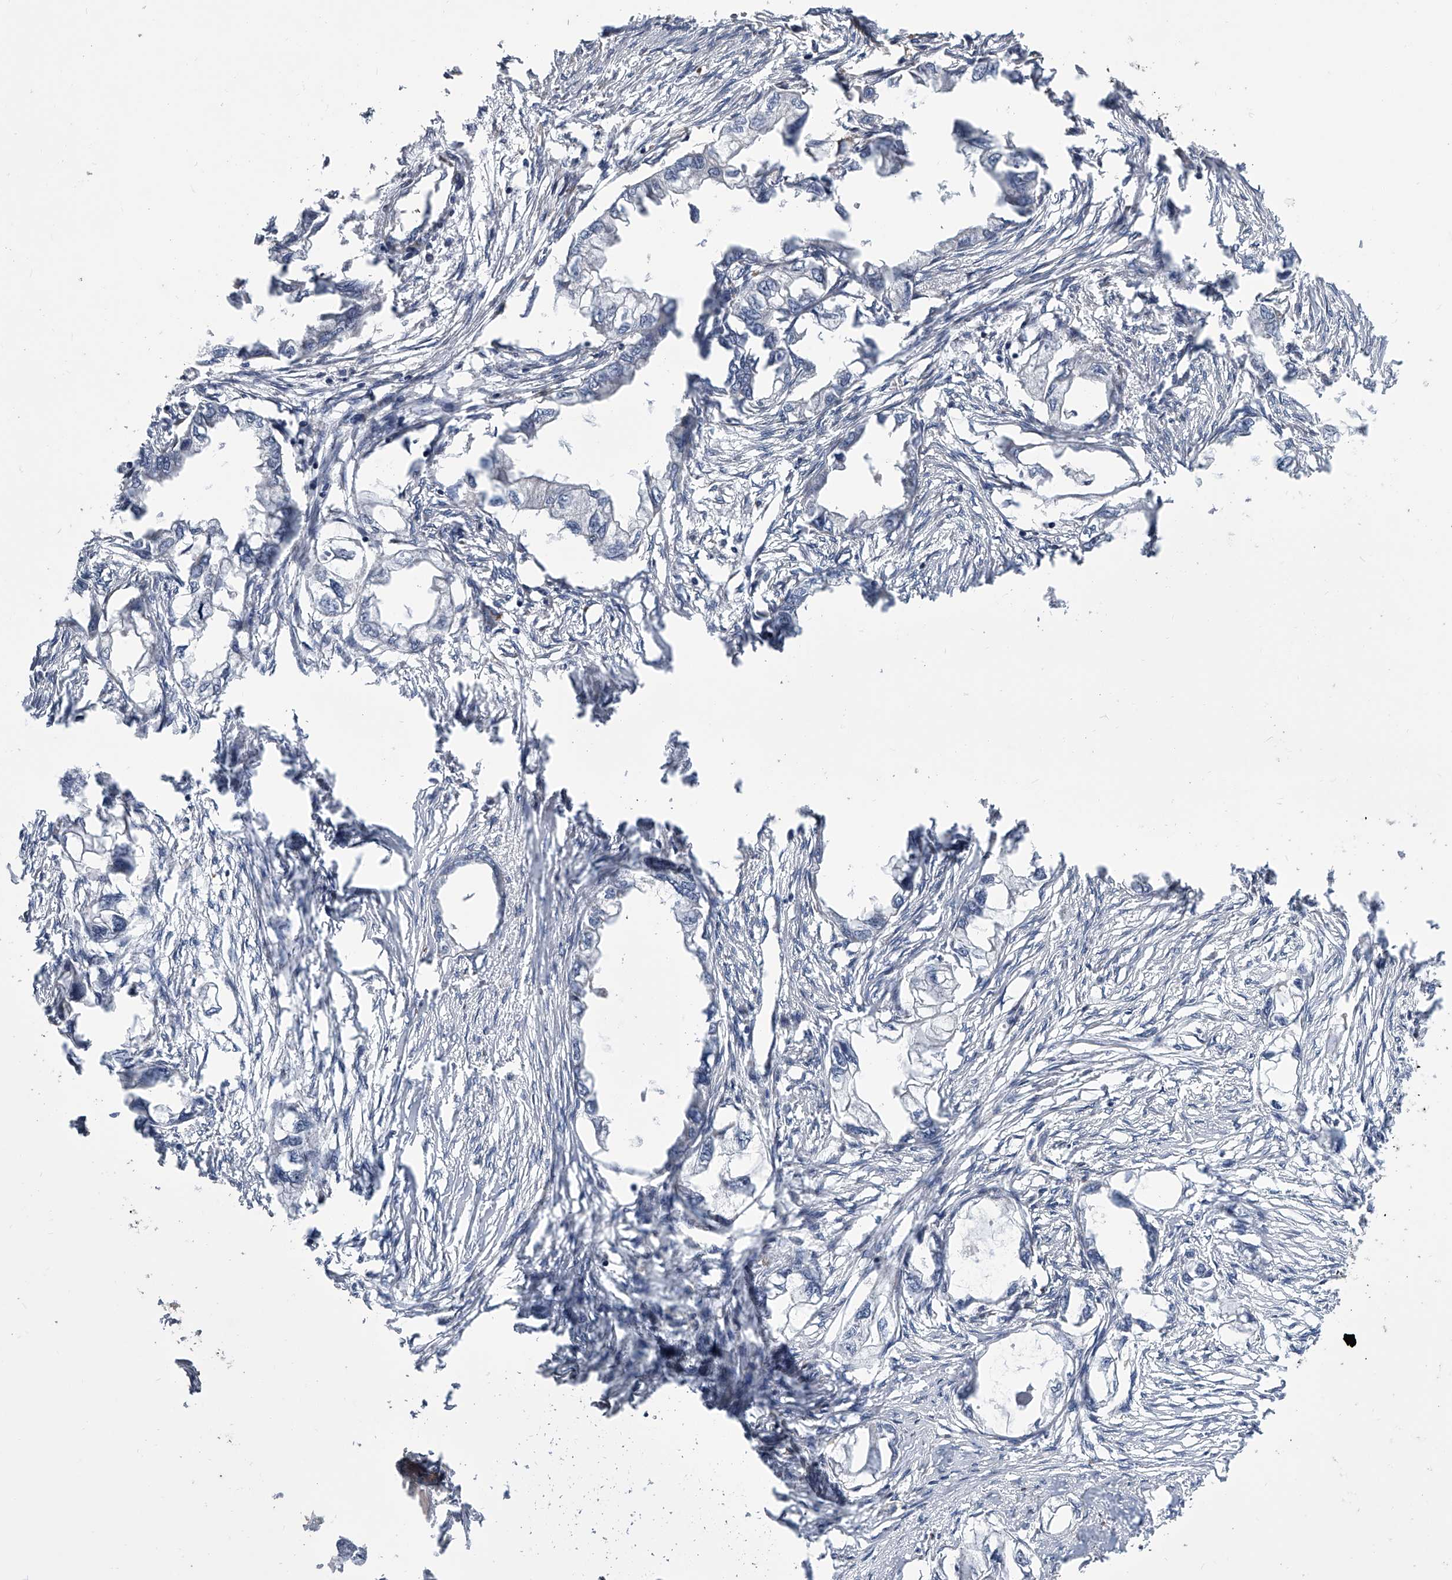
{"staining": {"intensity": "negative", "quantity": "none", "location": "none"}, "tissue": "endometrial cancer", "cell_type": "Tumor cells", "image_type": "cancer", "snomed": [{"axis": "morphology", "description": "Adenocarcinoma, NOS"}, {"axis": "morphology", "description": "Adenocarcinoma, metastatic, NOS"}, {"axis": "topography", "description": "Adipose tissue"}, {"axis": "topography", "description": "Endometrium"}], "caption": "IHC photomicrograph of neoplastic tissue: human metastatic adenocarcinoma (endometrial) stained with DAB reveals no significant protein expression in tumor cells.", "gene": "DLGAP2", "patient": {"sex": "female", "age": 67}}